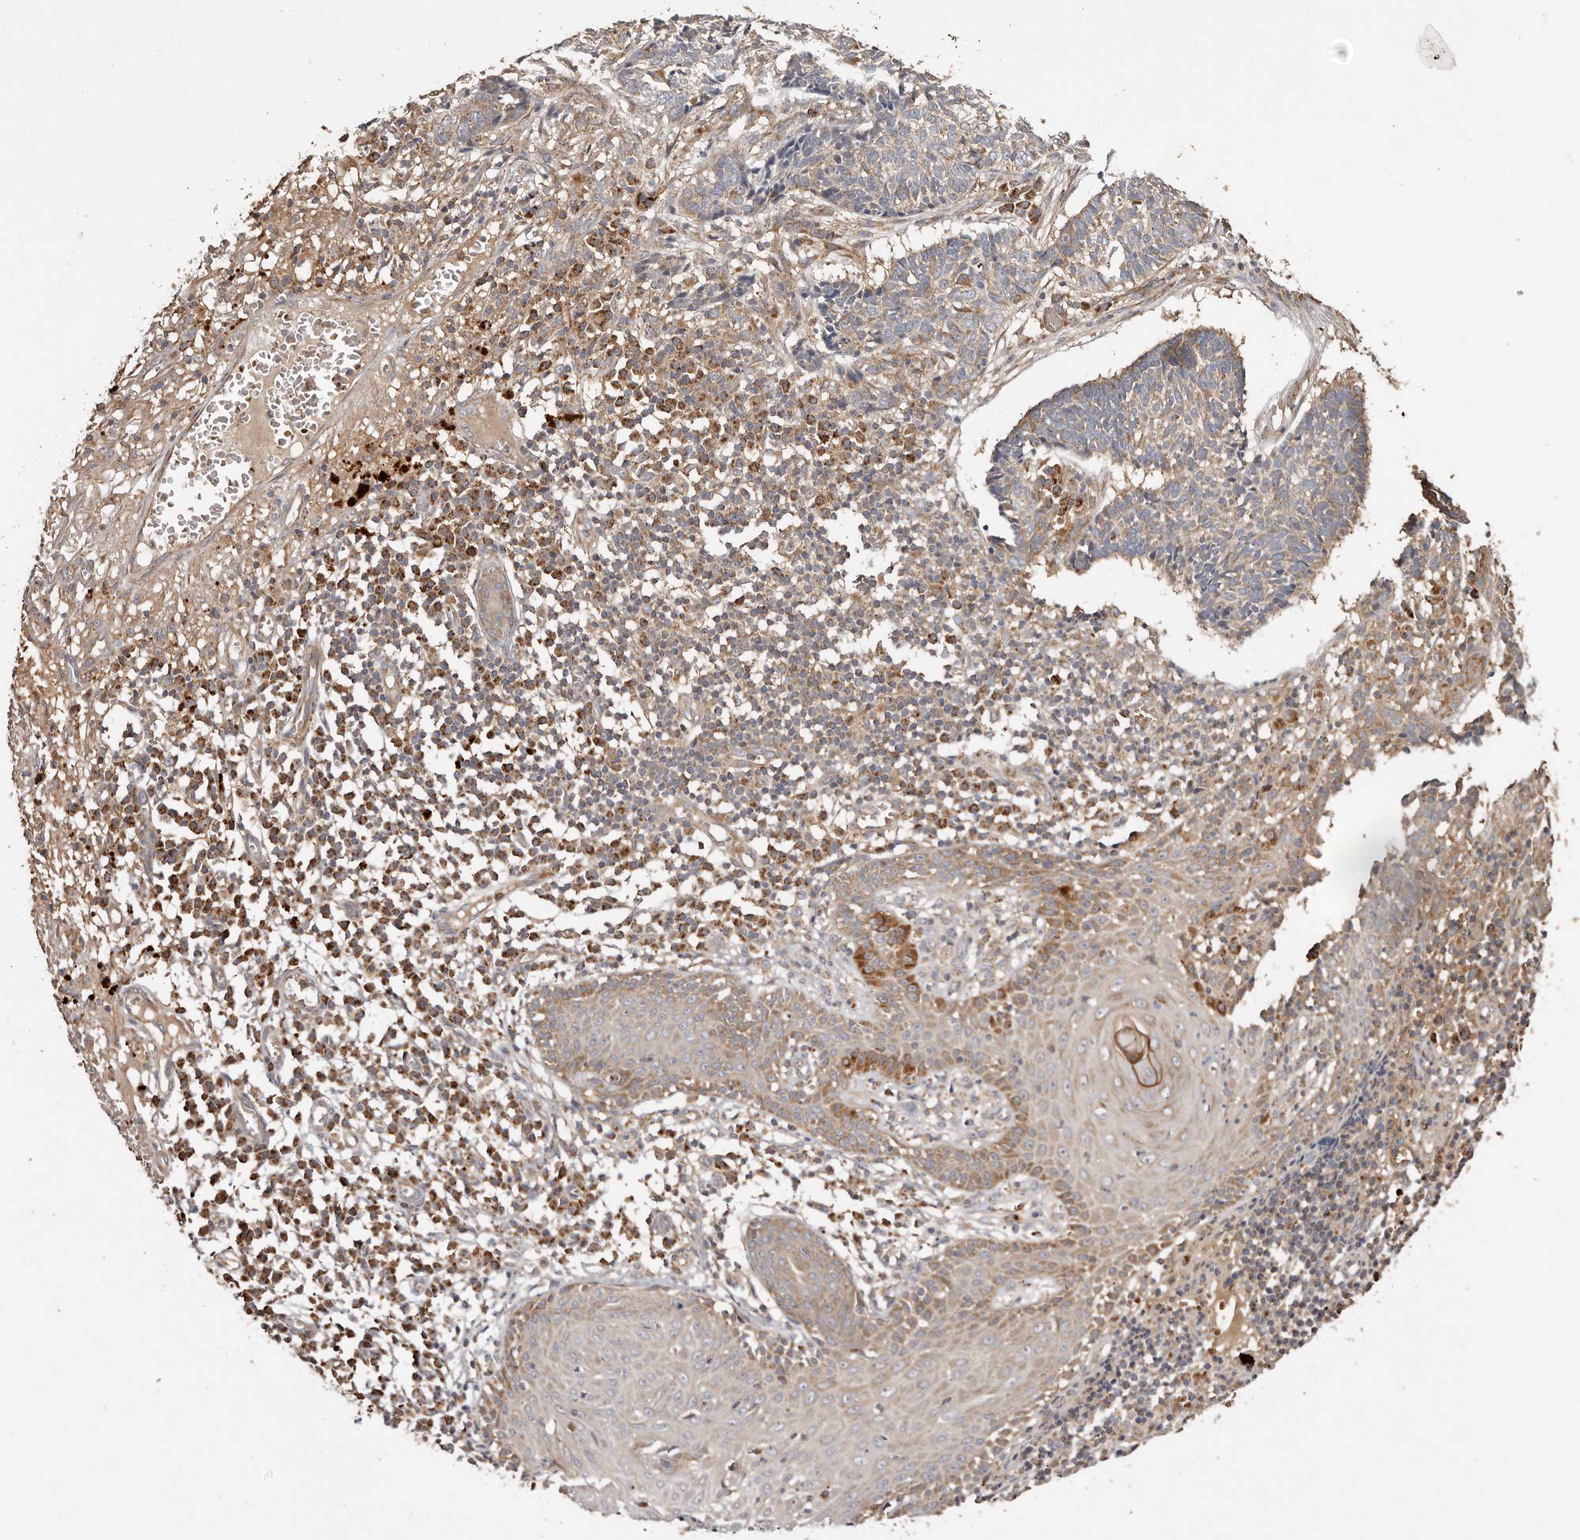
{"staining": {"intensity": "weak", "quantity": "<25%", "location": "cytoplasmic/membranous"}, "tissue": "skin cancer", "cell_type": "Tumor cells", "image_type": "cancer", "snomed": [{"axis": "morphology", "description": "Basal cell carcinoma"}, {"axis": "topography", "description": "Skin"}], "caption": "Skin cancer (basal cell carcinoma) was stained to show a protein in brown. There is no significant positivity in tumor cells.", "gene": "GOT1L1", "patient": {"sex": "male", "age": 85}}